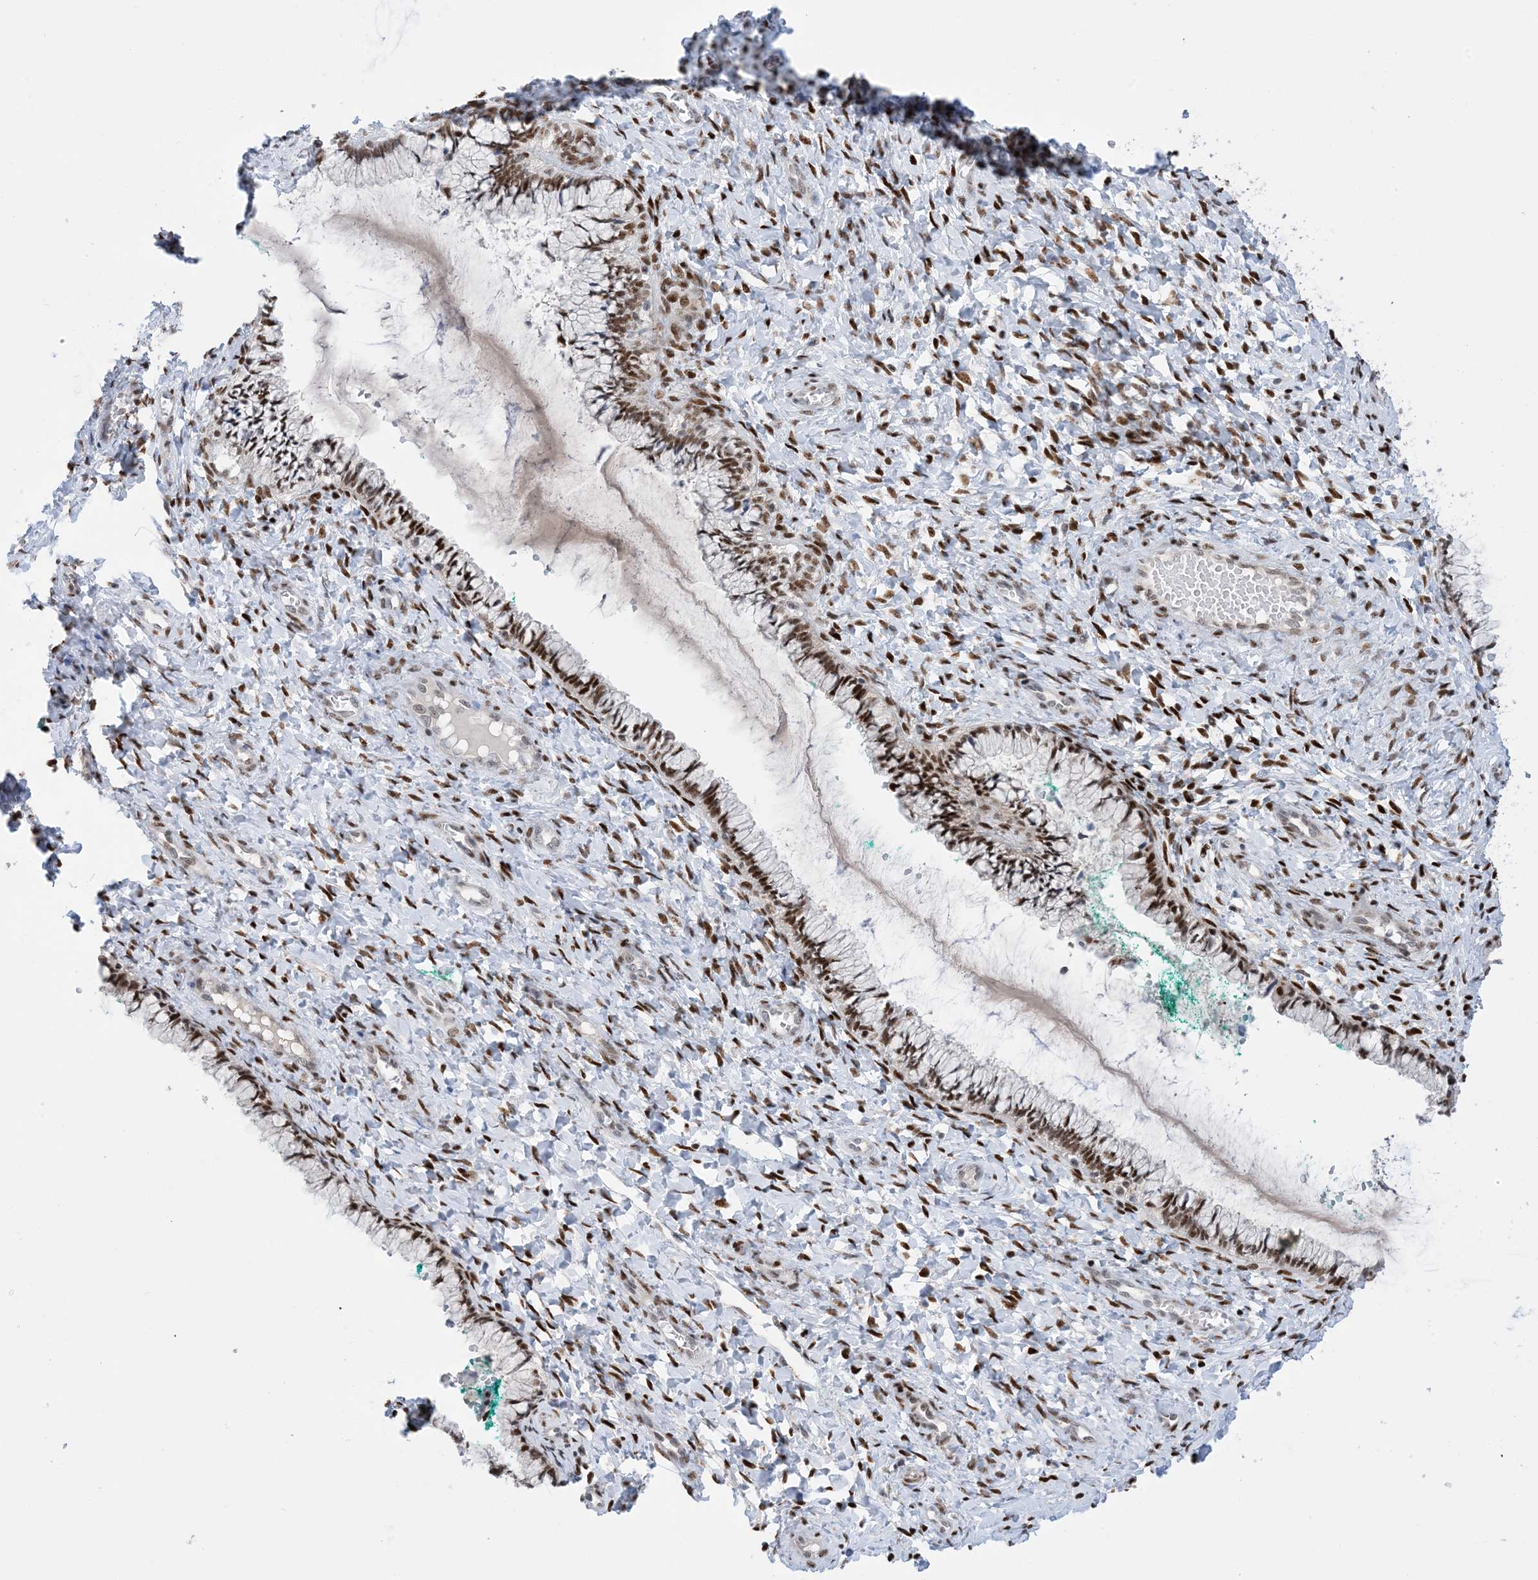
{"staining": {"intensity": "moderate", "quantity": ">75%", "location": "nuclear"}, "tissue": "cervix", "cell_type": "Glandular cells", "image_type": "normal", "snomed": [{"axis": "morphology", "description": "Normal tissue, NOS"}, {"axis": "morphology", "description": "Adenocarcinoma, NOS"}, {"axis": "topography", "description": "Cervix"}], "caption": "A high-resolution micrograph shows IHC staining of unremarkable cervix, which demonstrates moderate nuclear positivity in about >75% of glandular cells. (IHC, brightfield microscopy, high magnification).", "gene": "TSPYL1", "patient": {"sex": "female", "age": 29}}